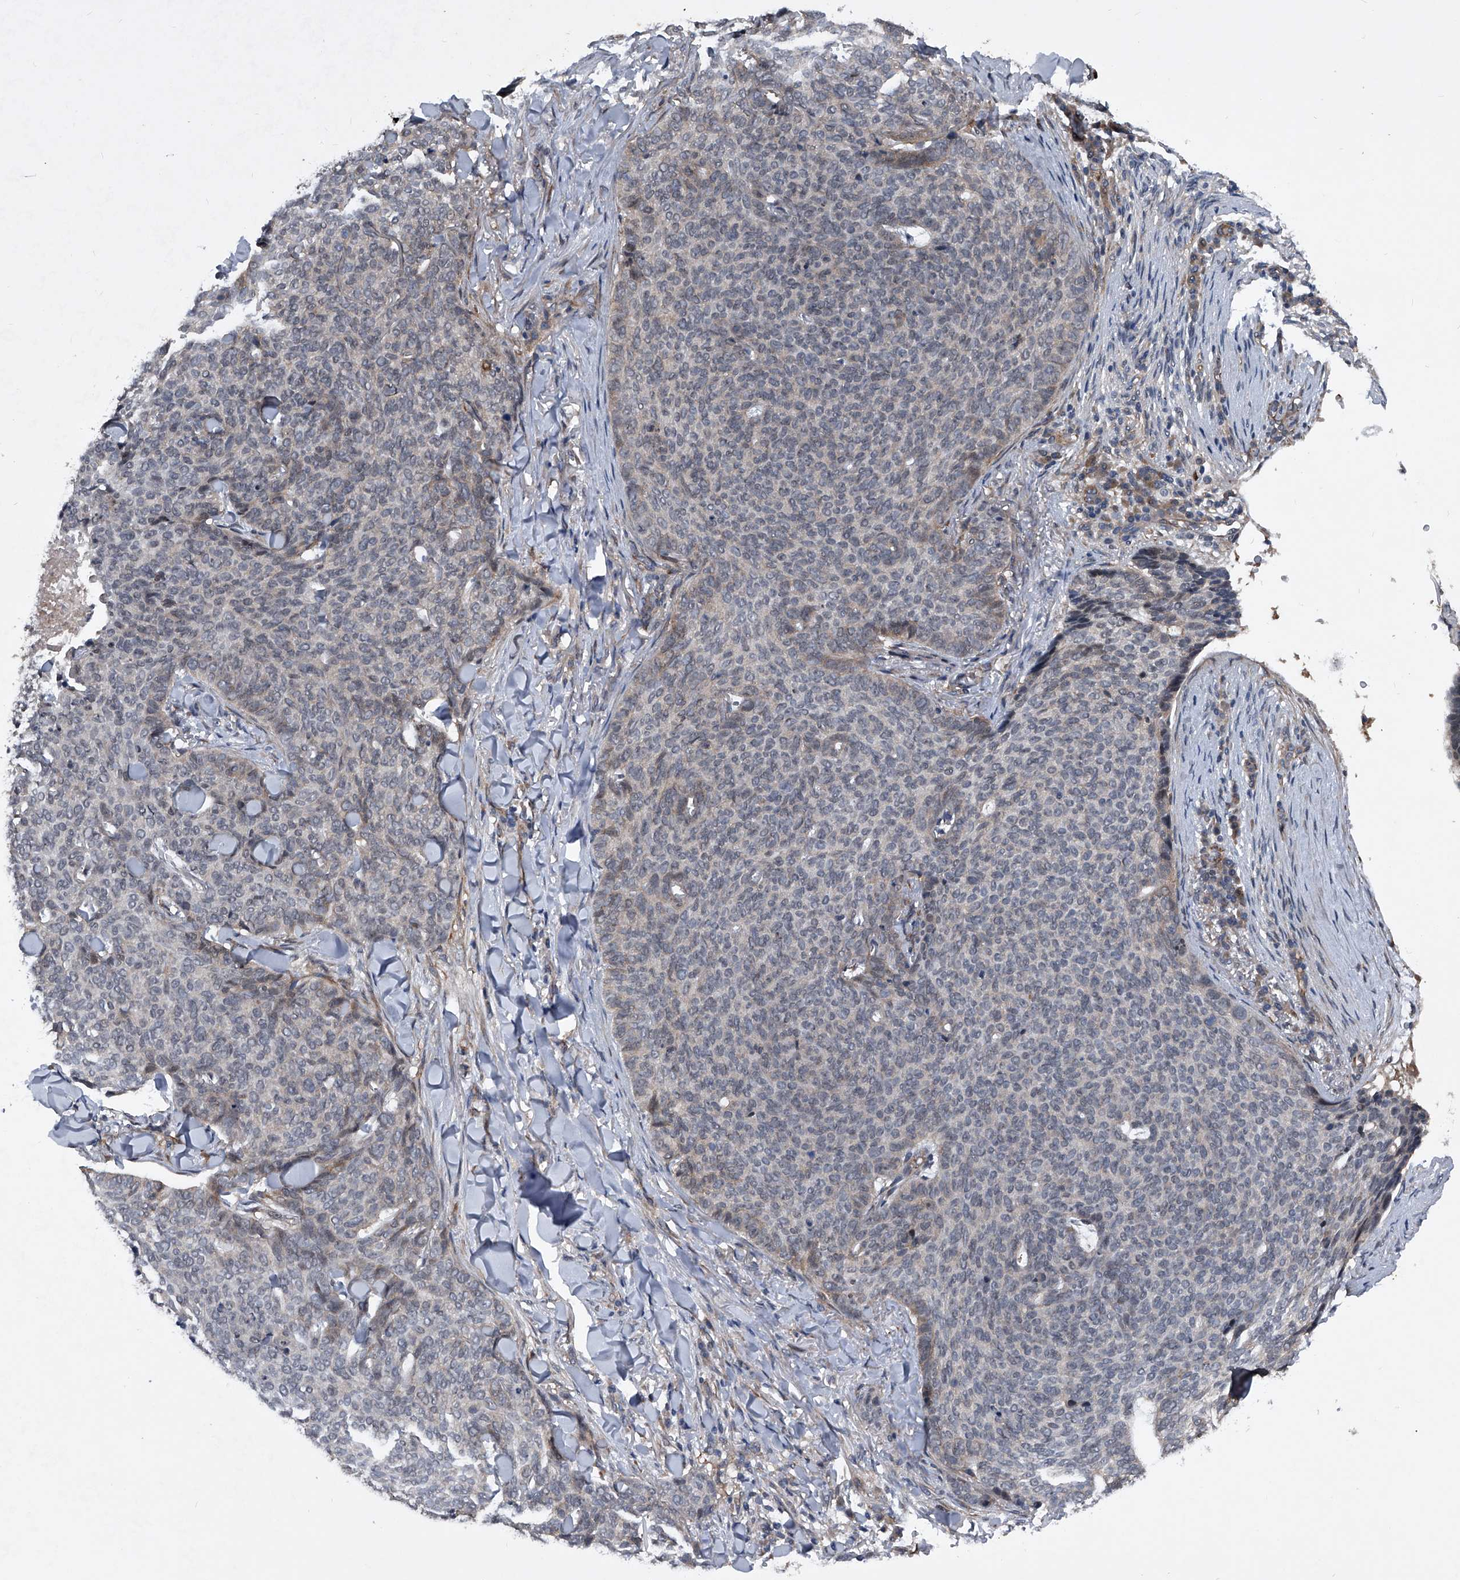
{"staining": {"intensity": "negative", "quantity": "none", "location": "none"}, "tissue": "skin cancer", "cell_type": "Tumor cells", "image_type": "cancer", "snomed": [{"axis": "morphology", "description": "Normal tissue, NOS"}, {"axis": "morphology", "description": "Basal cell carcinoma"}, {"axis": "topography", "description": "Skin"}], "caption": "Basal cell carcinoma (skin) was stained to show a protein in brown. There is no significant expression in tumor cells. The staining was performed using DAB (3,3'-diaminobenzidine) to visualize the protein expression in brown, while the nuclei were stained in blue with hematoxylin (Magnification: 20x).", "gene": "MAPKAP1", "patient": {"sex": "male", "age": 50}}